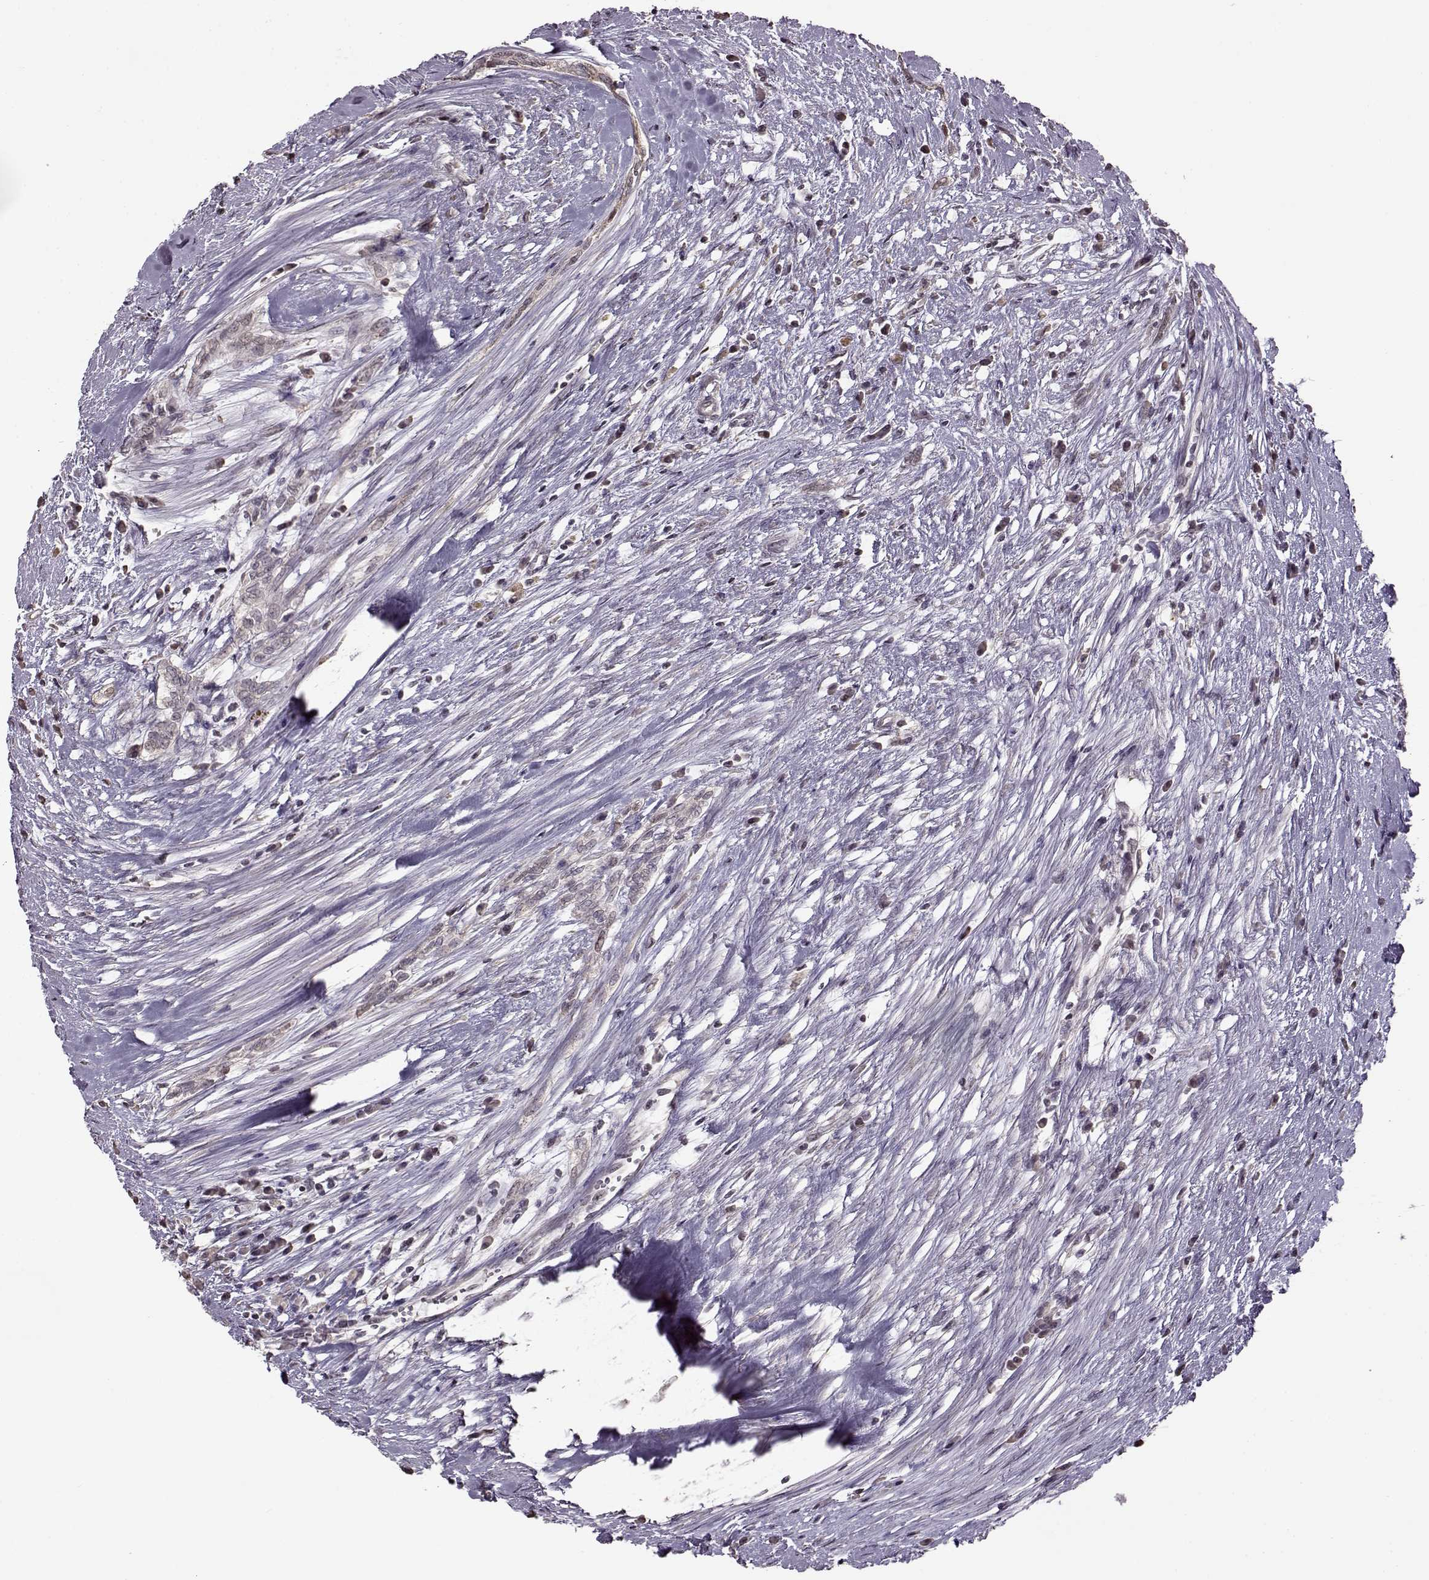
{"staining": {"intensity": "moderate", "quantity": "<25%", "location": "cytoplasmic/membranous"}, "tissue": "testis cancer", "cell_type": "Tumor cells", "image_type": "cancer", "snomed": [{"axis": "morphology", "description": "Carcinoma, Embryonal, NOS"}, {"axis": "topography", "description": "Testis"}], "caption": "A micrograph of human testis cancer (embryonal carcinoma) stained for a protein exhibits moderate cytoplasmic/membranous brown staining in tumor cells.", "gene": "FSHB", "patient": {"sex": "male", "age": 37}}